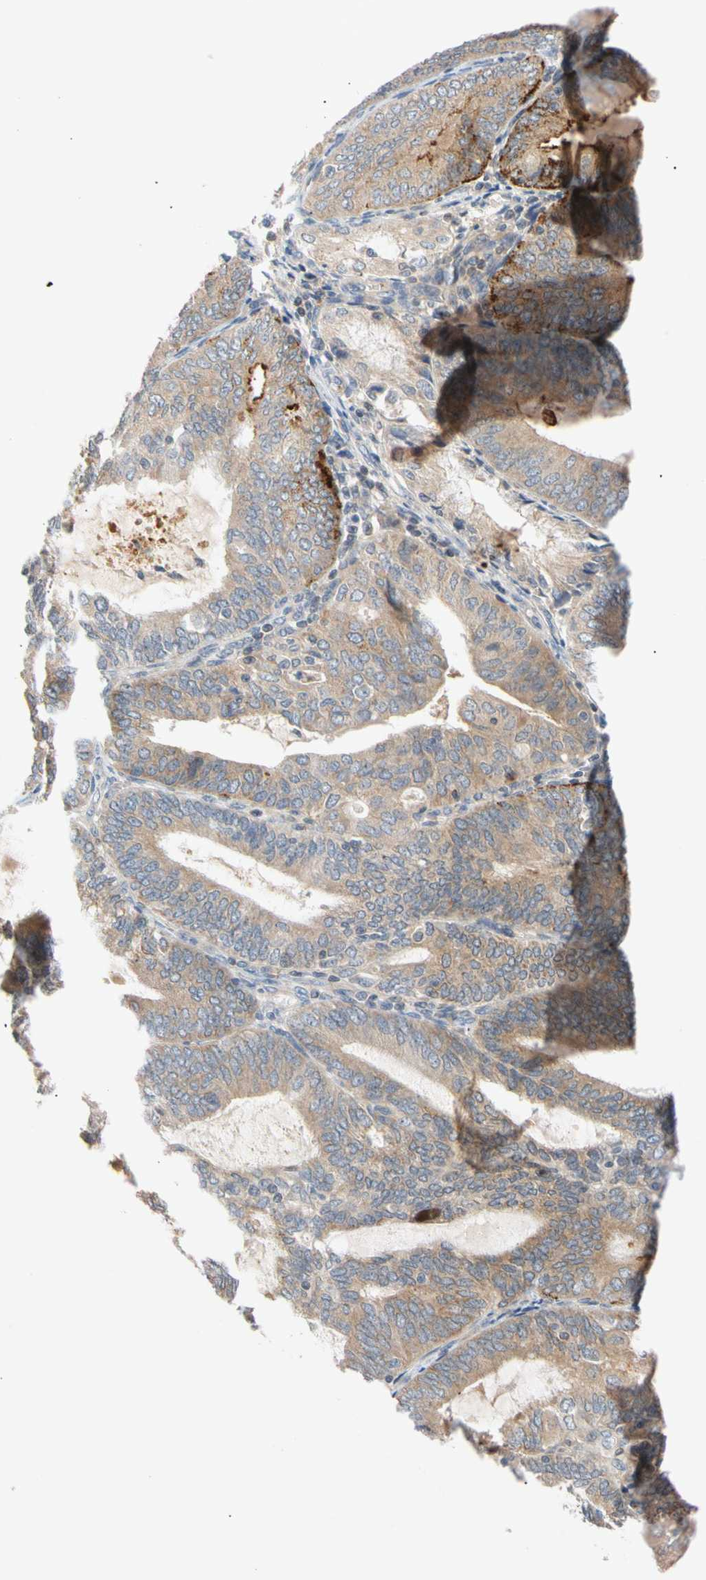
{"staining": {"intensity": "weak", "quantity": ">75%", "location": "cytoplasmic/membranous"}, "tissue": "endometrial cancer", "cell_type": "Tumor cells", "image_type": "cancer", "snomed": [{"axis": "morphology", "description": "Adenocarcinoma, NOS"}, {"axis": "topography", "description": "Endometrium"}], "caption": "Brown immunohistochemical staining in endometrial cancer (adenocarcinoma) demonstrates weak cytoplasmic/membranous staining in approximately >75% of tumor cells. (DAB IHC, brown staining for protein, blue staining for nuclei).", "gene": "CNST", "patient": {"sex": "female", "age": 81}}